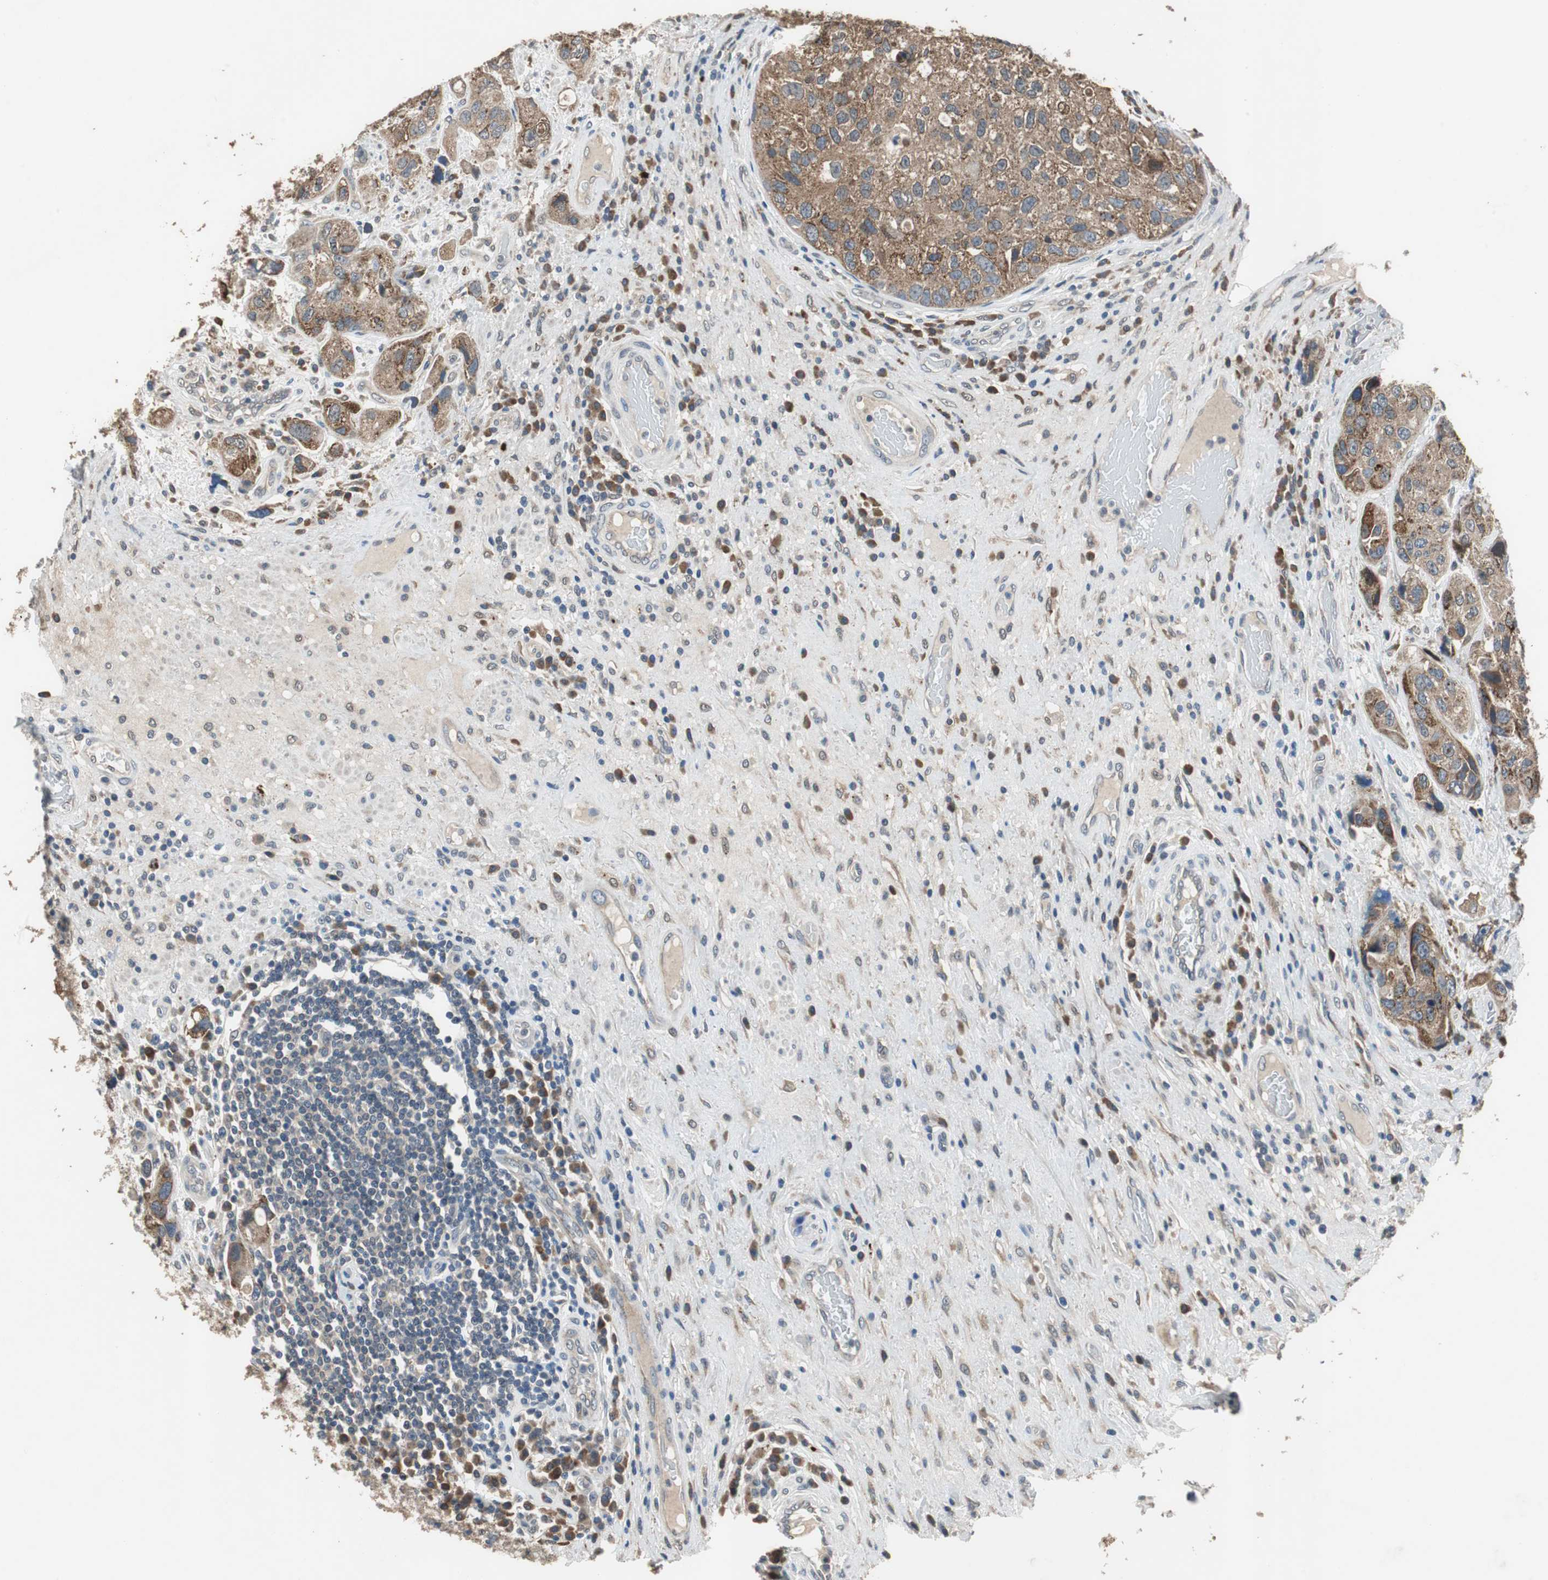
{"staining": {"intensity": "moderate", "quantity": ">75%", "location": "cytoplasmic/membranous"}, "tissue": "urothelial cancer", "cell_type": "Tumor cells", "image_type": "cancer", "snomed": [{"axis": "morphology", "description": "Urothelial carcinoma, High grade"}, {"axis": "topography", "description": "Urinary bladder"}], "caption": "An immunohistochemistry micrograph of tumor tissue is shown. Protein staining in brown labels moderate cytoplasmic/membranous positivity in urothelial cancer within tumor cells. The protein is stained brown, and the nuclei are stained in blue (DAB (3,3'-diaminobenzidine) IHC with brightfield microscopy, high magnification).", "gene": "PI4KB", "patient": {"sex": "female", "age": 64}}